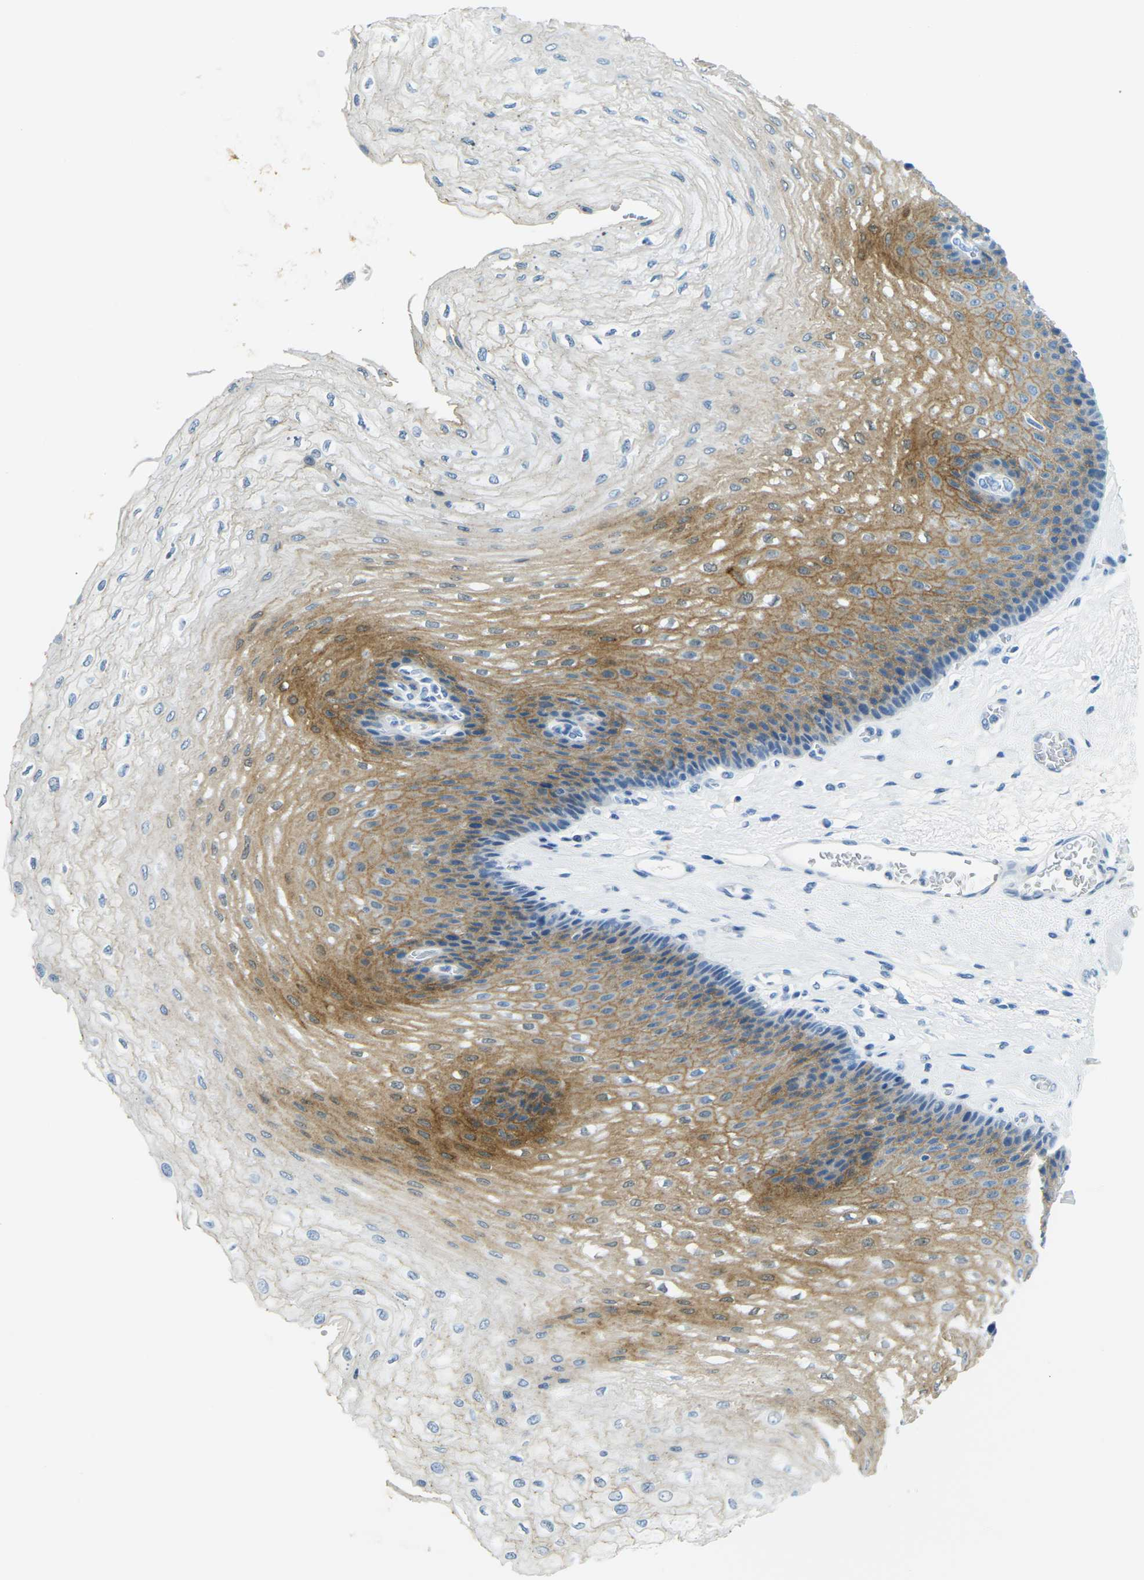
{"staining": {"intensity": "moderate", "quantity": ">75%", "location": "cytoplasmic/membranous"}, "tissue": "esophagus", "cell_type": "Squamous epithelial cells", "image_type": "normal", "snomed": [{"axis": "morphology", "description": "Normal tissue, NOS"}, {"axis": "topography", "description": "Esophagus"}], "caption": "A high-resolution photomicrograph shows immunohistochemistry (IHC) staining of benign esophagus, which reveals moderate cytoplasmic/membranous positivity in approximately >75% of squamous epithelial cells.", "gene": "OCLN", "patient": {"sex": "female", "age": 72}}